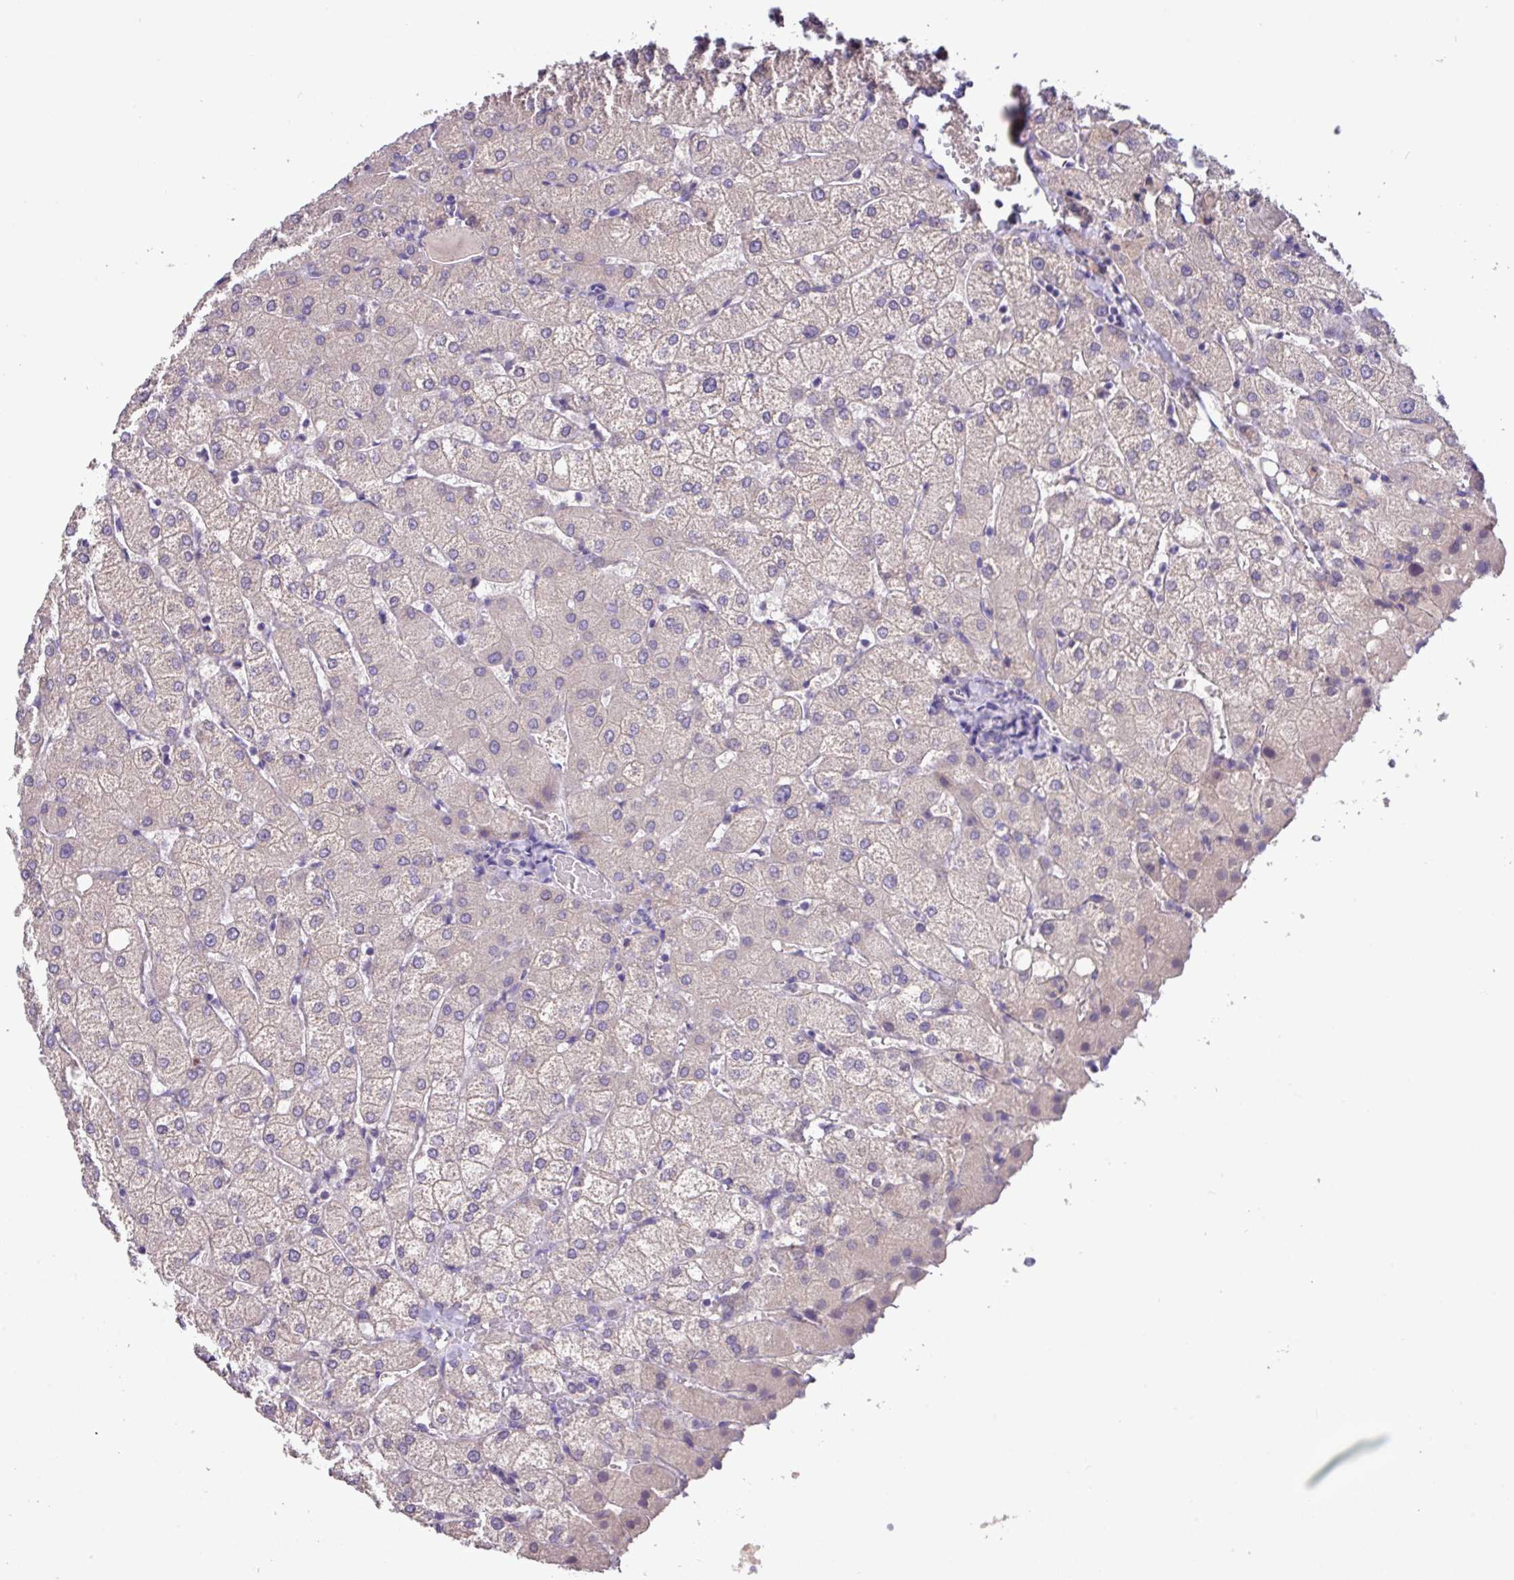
{"staining": {"intensity": "negative", "quantity": "none", "location": "none"}, "tissue": "liver", "cell_type": "Cholangiocytes", "image_type": "normal", "snomed": [{"axis": "morphology", "description": "Normal tissue, NOS"}, {"axis": "topography", "description": "Liver"}], "caption": "This is an immunohistochemistry (IHC) photomicrograph of normal liver. There is no positivity in cholangiocytes.", "gene": "PAX8", "patient": {"sex": "female", "age": 54}}